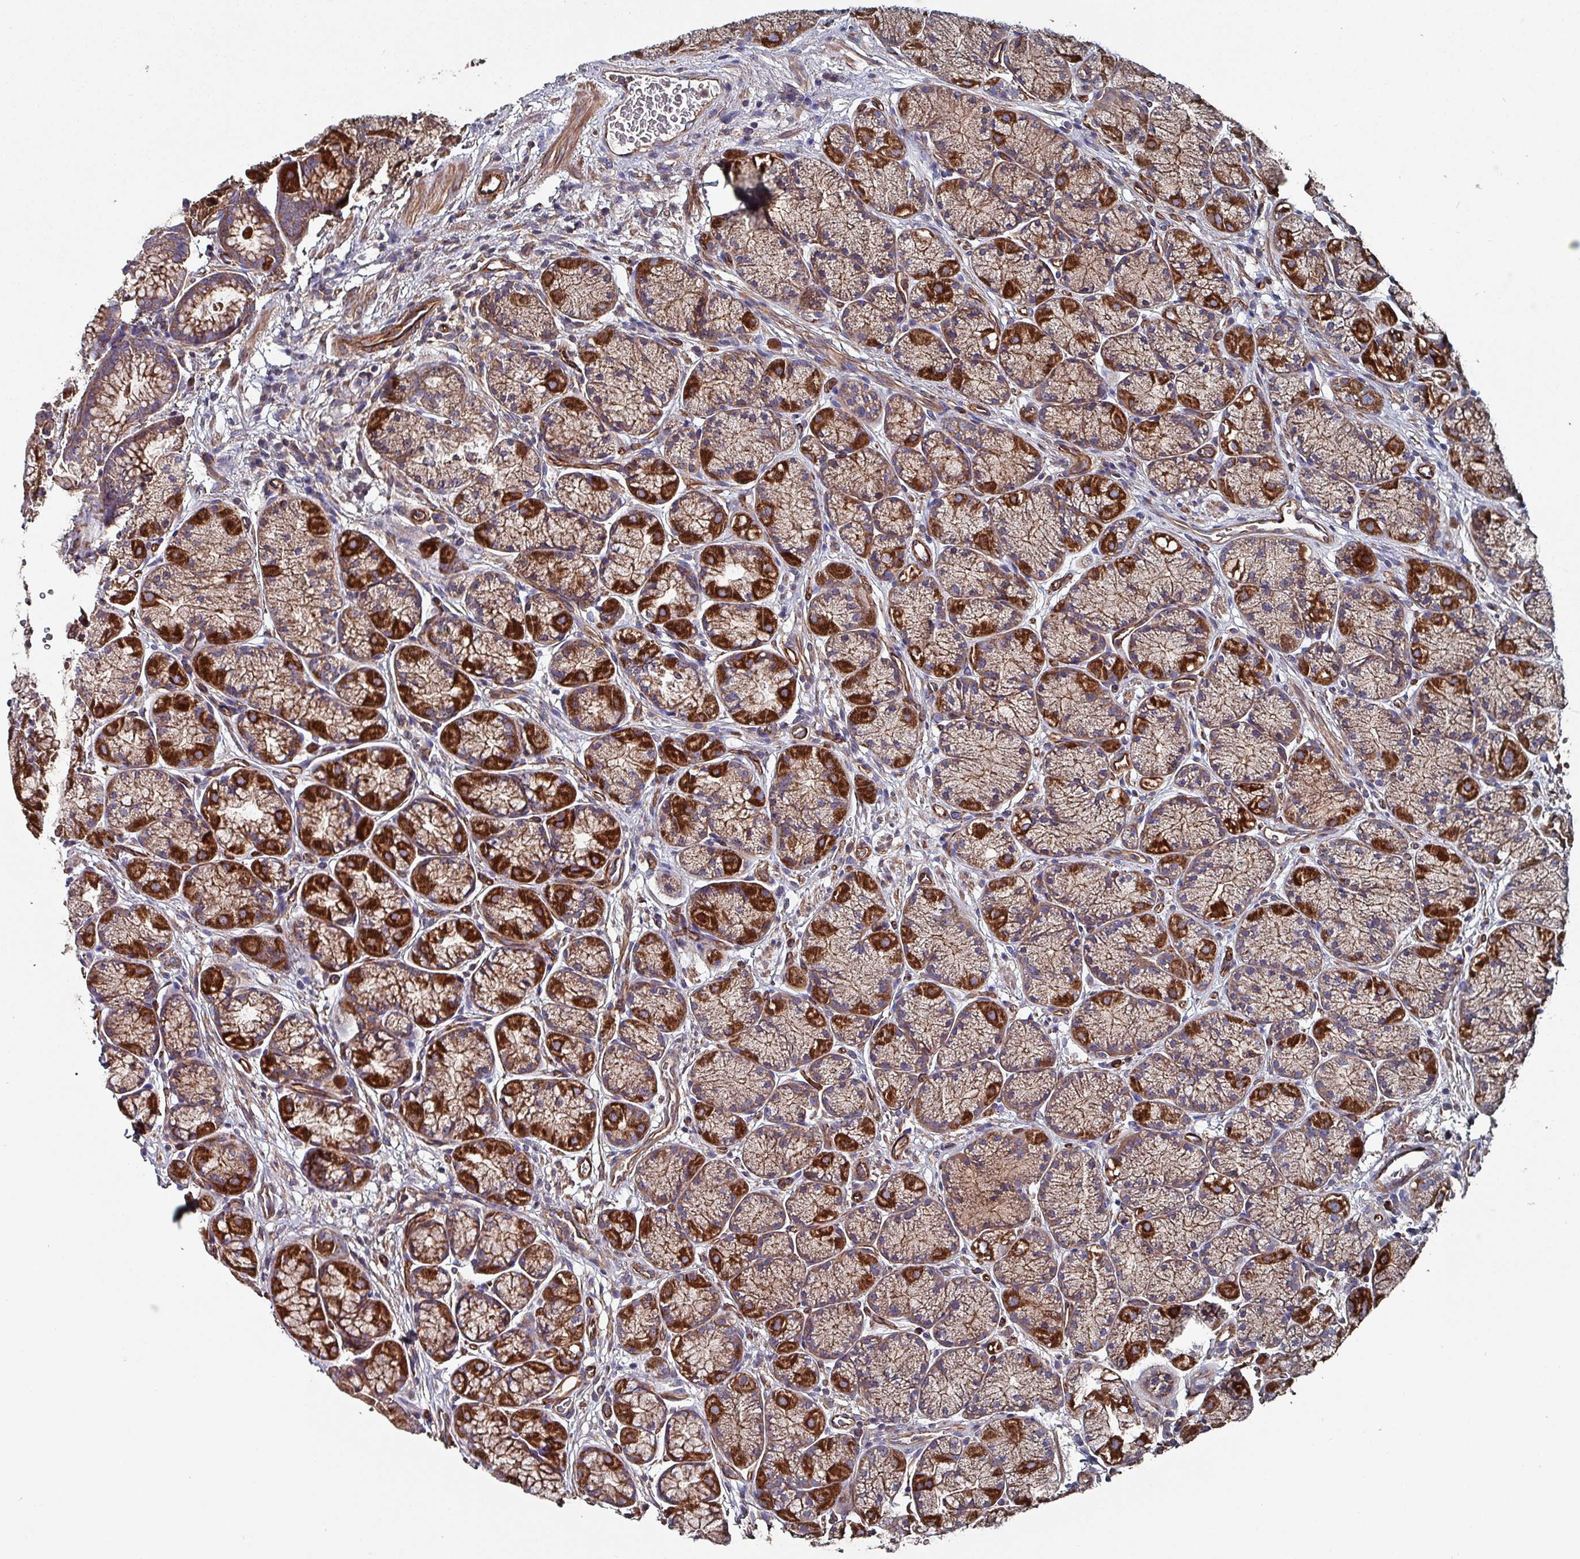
{"staining": {"intensity": "strong", "quantity": "25%-75%", "location": "cytoplasmic/membranous"}, "tissue": "stomach", "cell_type": "Glandular cells", "image_type": "normal", "snomed": [{"axis": "morphology", "description": "Normal tissue, NOS"}, {"axis": "topography", "description": "Stomach"}], "caption": "A brown stain labels strong cytoplasmic/membranous expression of a protein in glandular cells of normal stomach. The staining was performed using DAB, with brown indicating positive protein expression. Nuclei are stained blue with hematoxylin.", "gene": "ANO10", "patient": {"sex": "male", "age": 63}}